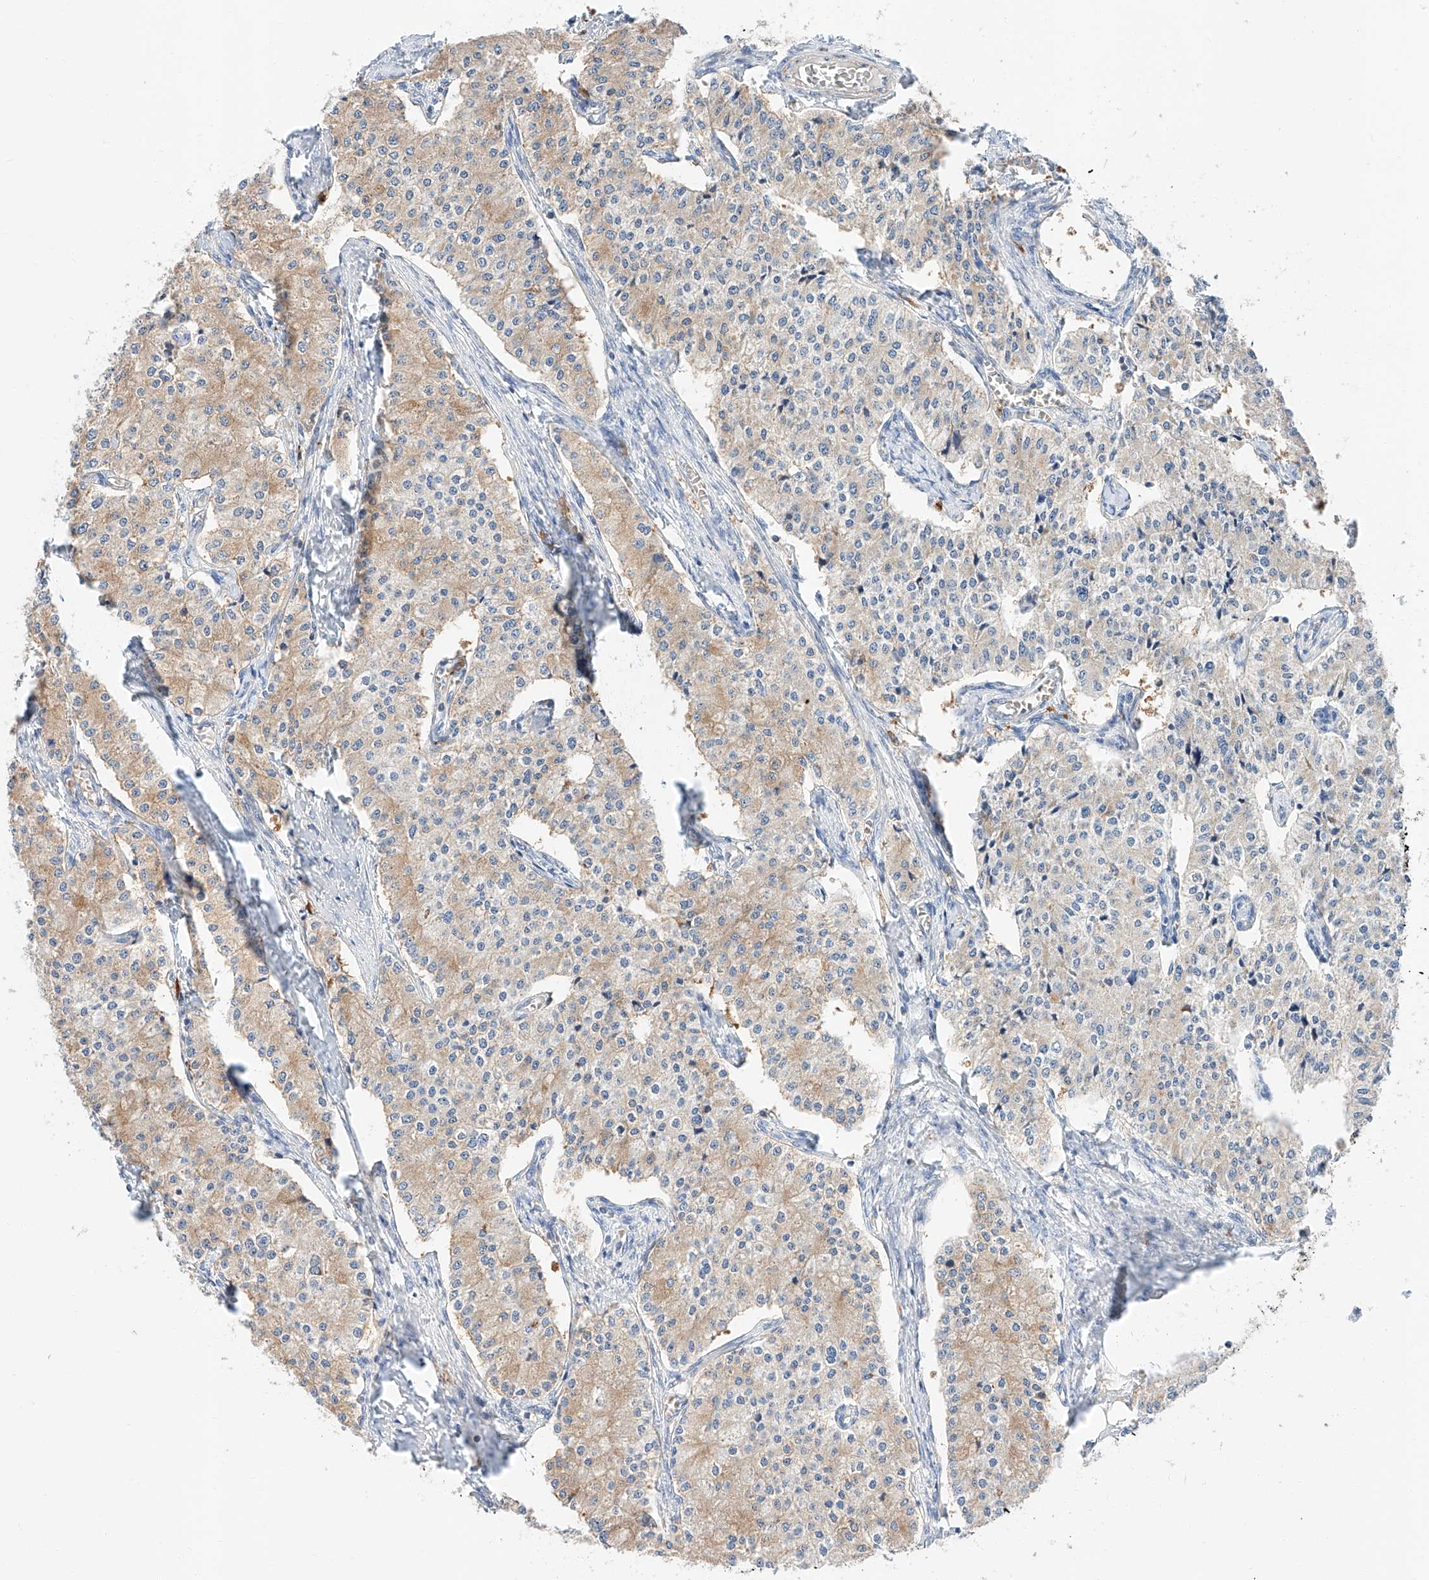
{"staining": {"intensity": "weak", "quantity": "25%-75%", "location": "cytoplasmic/membranous"}, "tissue": "carcinoid", "cell_type": "Tumor cells", "image_type": "cancer", "snomed": [{"axis": "morphology", "description": "Carcinoid, malignant, NOS"}, {"axis": "topography", "description": "Colon"}], "caption": "An immunohistochemistry (IHC) photomicrograph of neoplastic tissue is shown. Protein staining in brown labels weak cytoplasmic/membranous positivity in carcinoid within tumor cells.", "gene": "GLMN", "patient": {"sex": "female", "age": 52}}